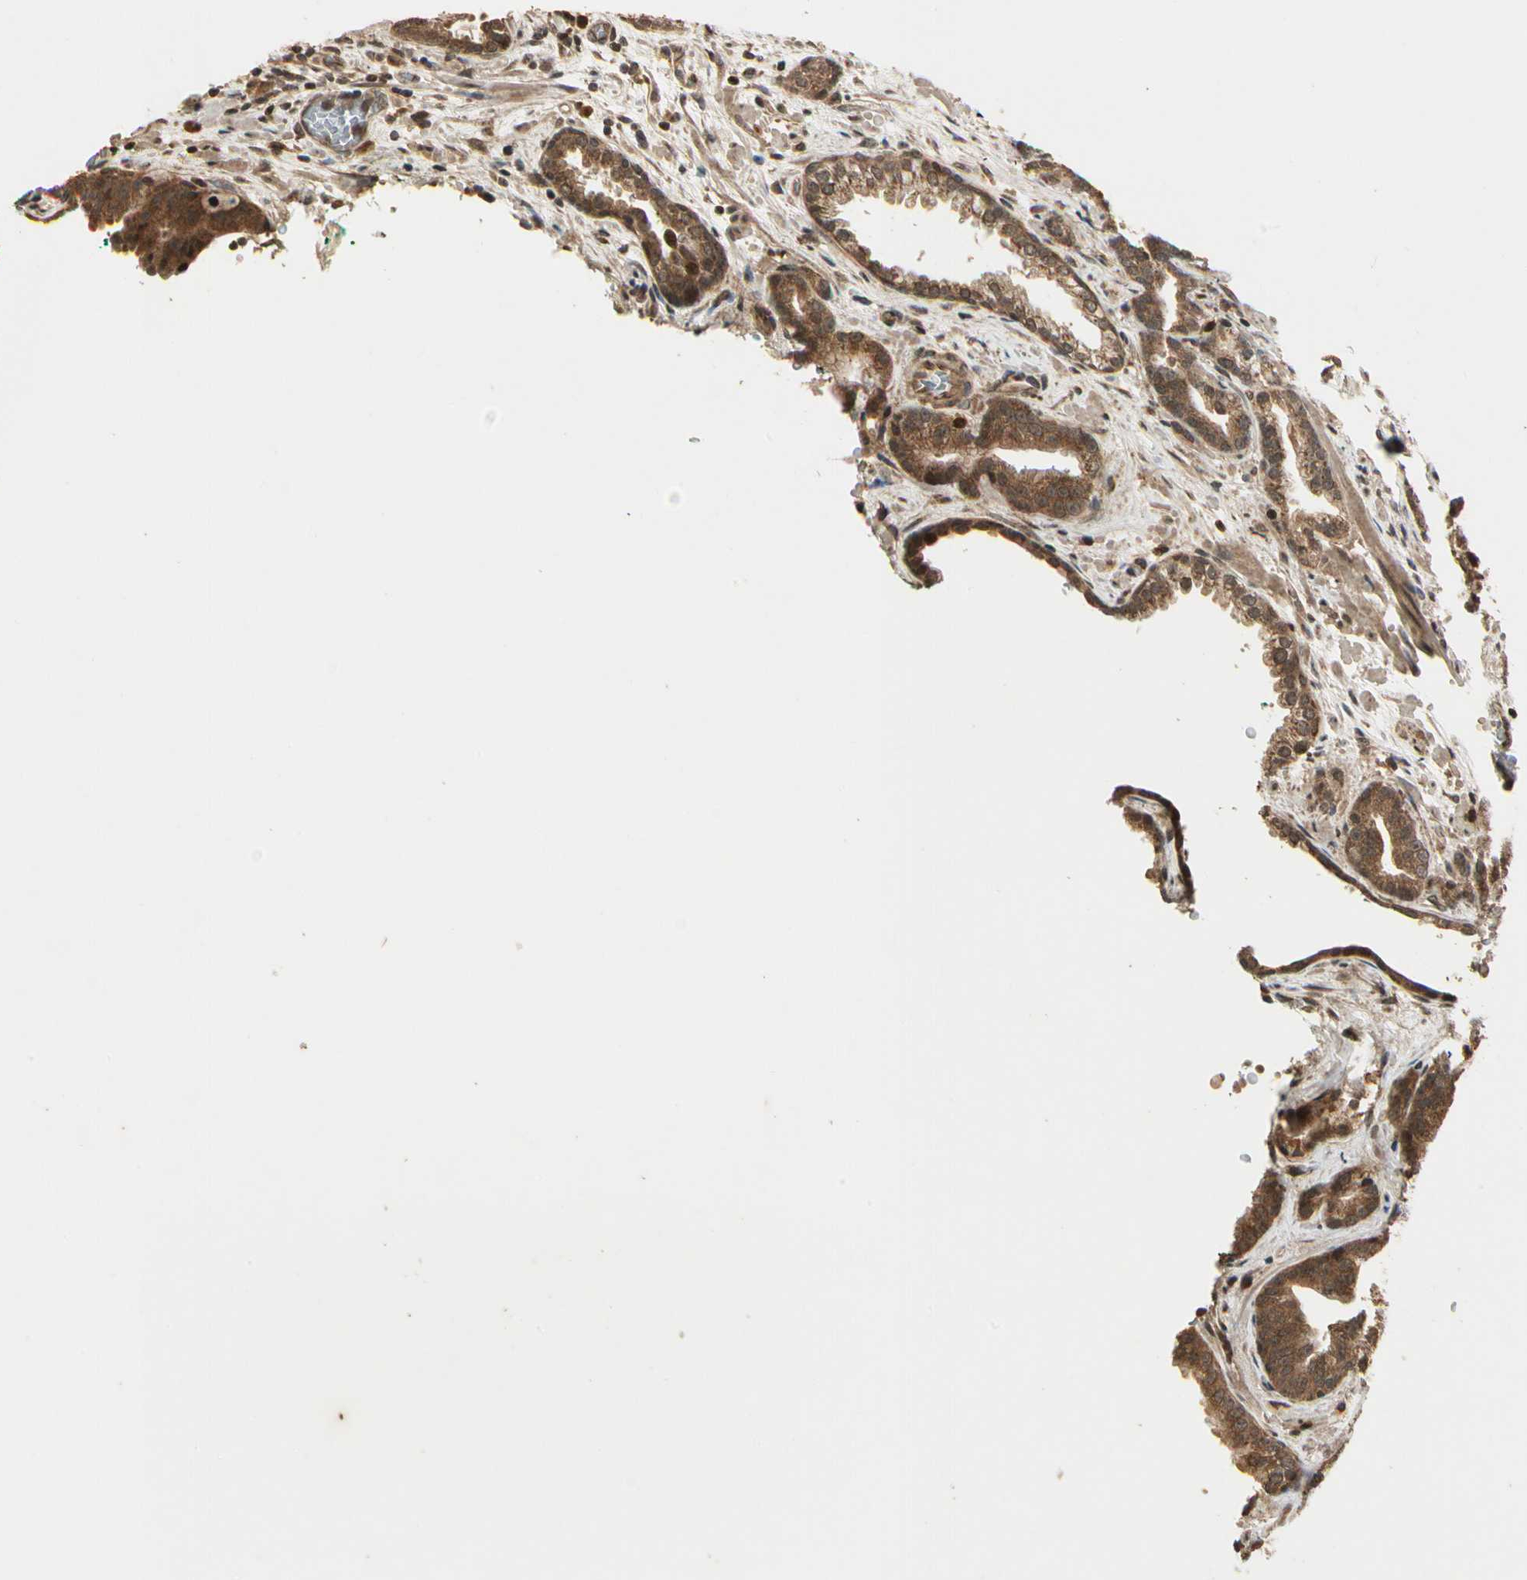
{"staining": {"intensity": "strong", "quantity": ">75%", "location": "cytoplasmic/membranous"}, "tissue": "prostate cancer", "cell_type": "Tumor cells", "image_type": "cancer", "snomed": [{"axis": "morphology", "description": "Adenocarcinoma, Low grade"}, {"axis": "topography", "description": "Prostate"}], "caption": "The immunohistochemical stain labels strong cytoplasmic/membranous staining in tumor cells of prostate low-grade adenocarcinoma tissue. The staining was performed using DAB (3,3'-diaminobenzidine), with brown indicating positive protein expression. Nuclei are stained blue with hematoxylin.", "gene": "GLUL", "patient": {"sex": "male", "age": 63}}